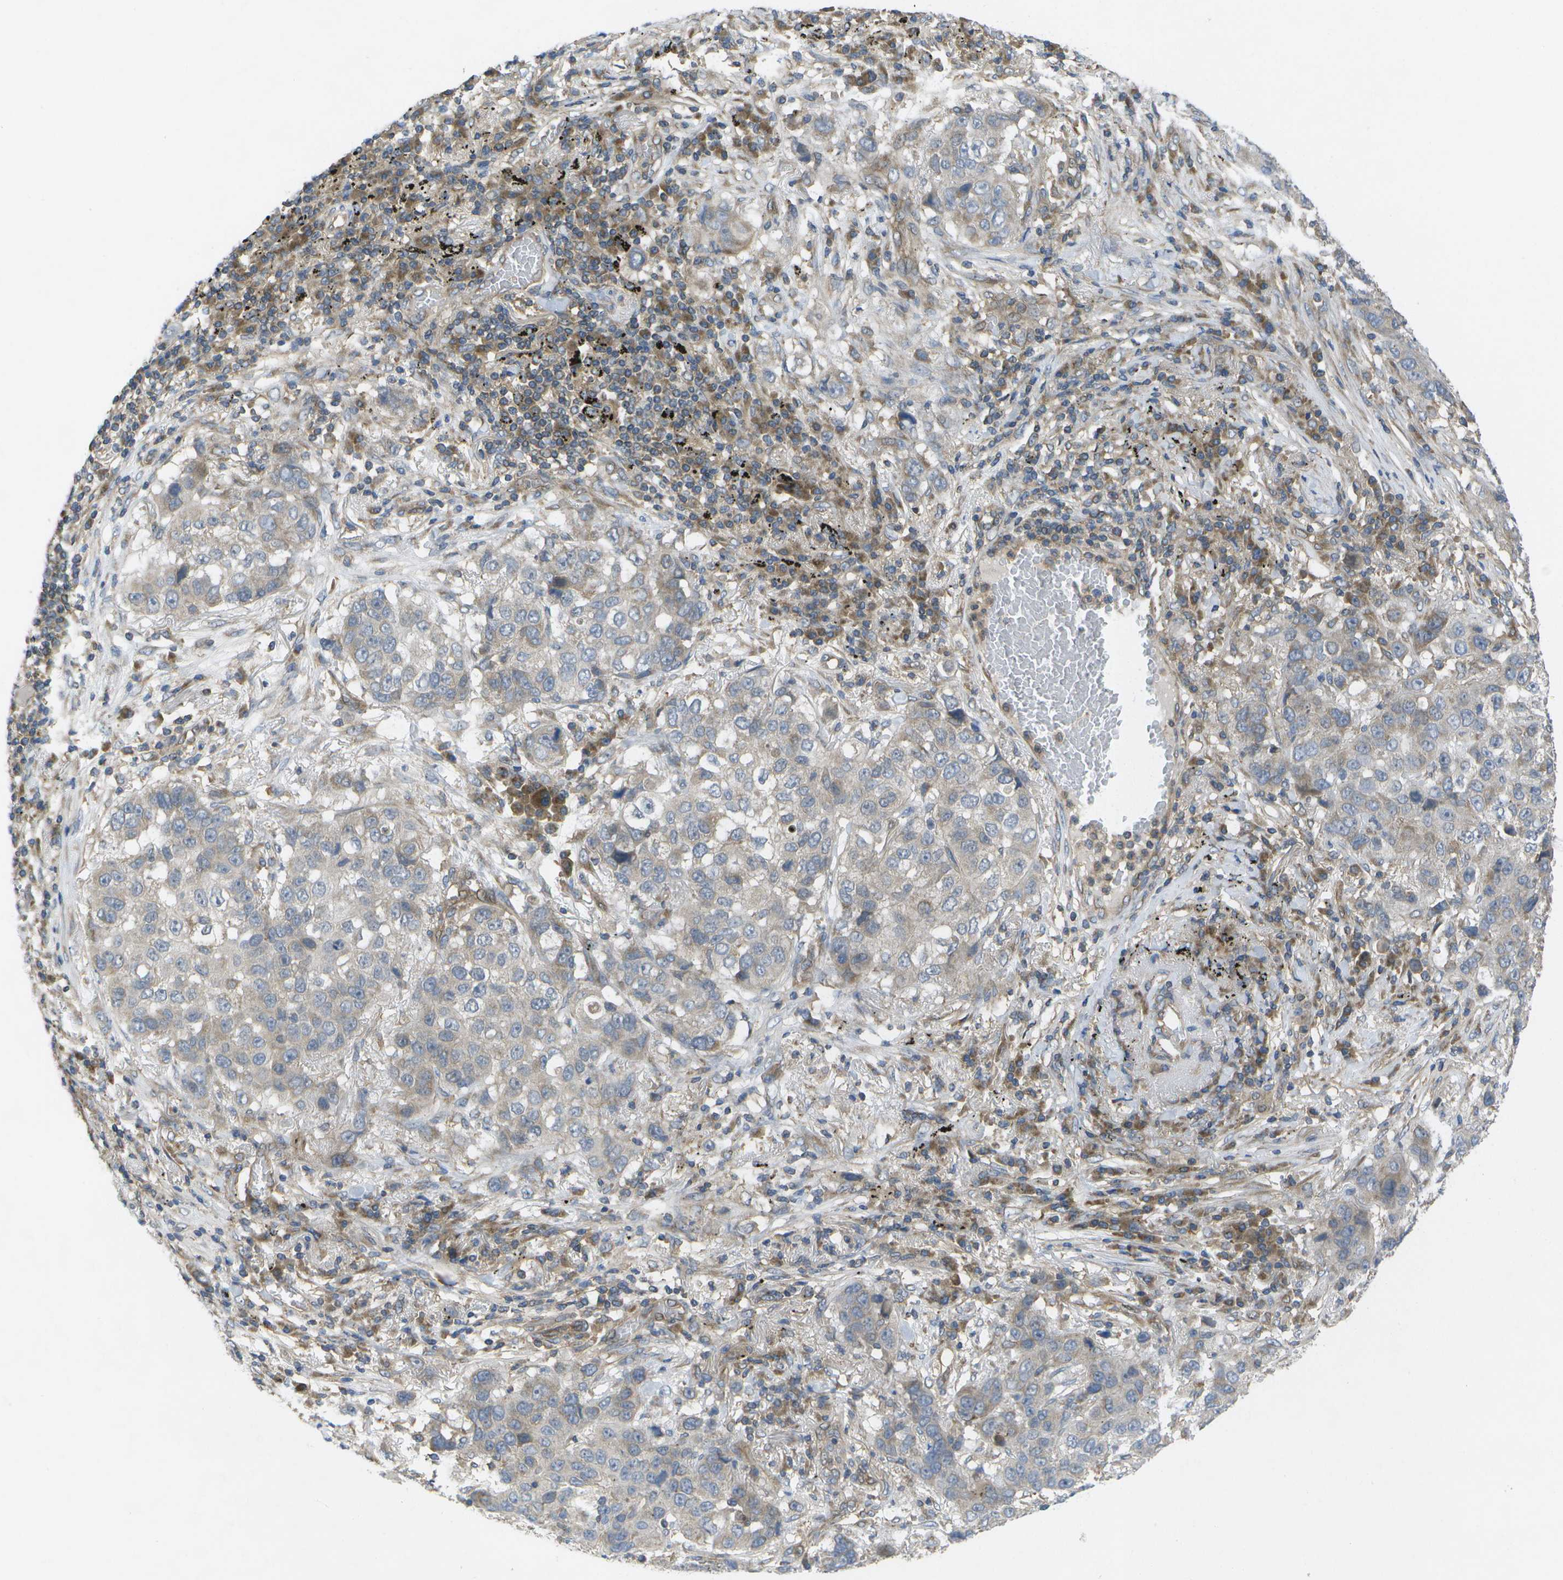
{"staining": {"intensity": "weak", "quantity": "<25%", "location": "cytoplasmic/membranous"}, "tissue": "lung cancer", "cell_type": "Tumor cells", "image_type": "cancer", "snomed": [{"axis": "morphology", "description": "Squamous cell carcinoma, NOS"}, {"axis": "topography", "description": "Lung"}], "caption": "A micrograph of human lung cancer is negative for staining in tumor cells.", "gene": "DPM3", "patient": {"sex": "male", "age": 57}}